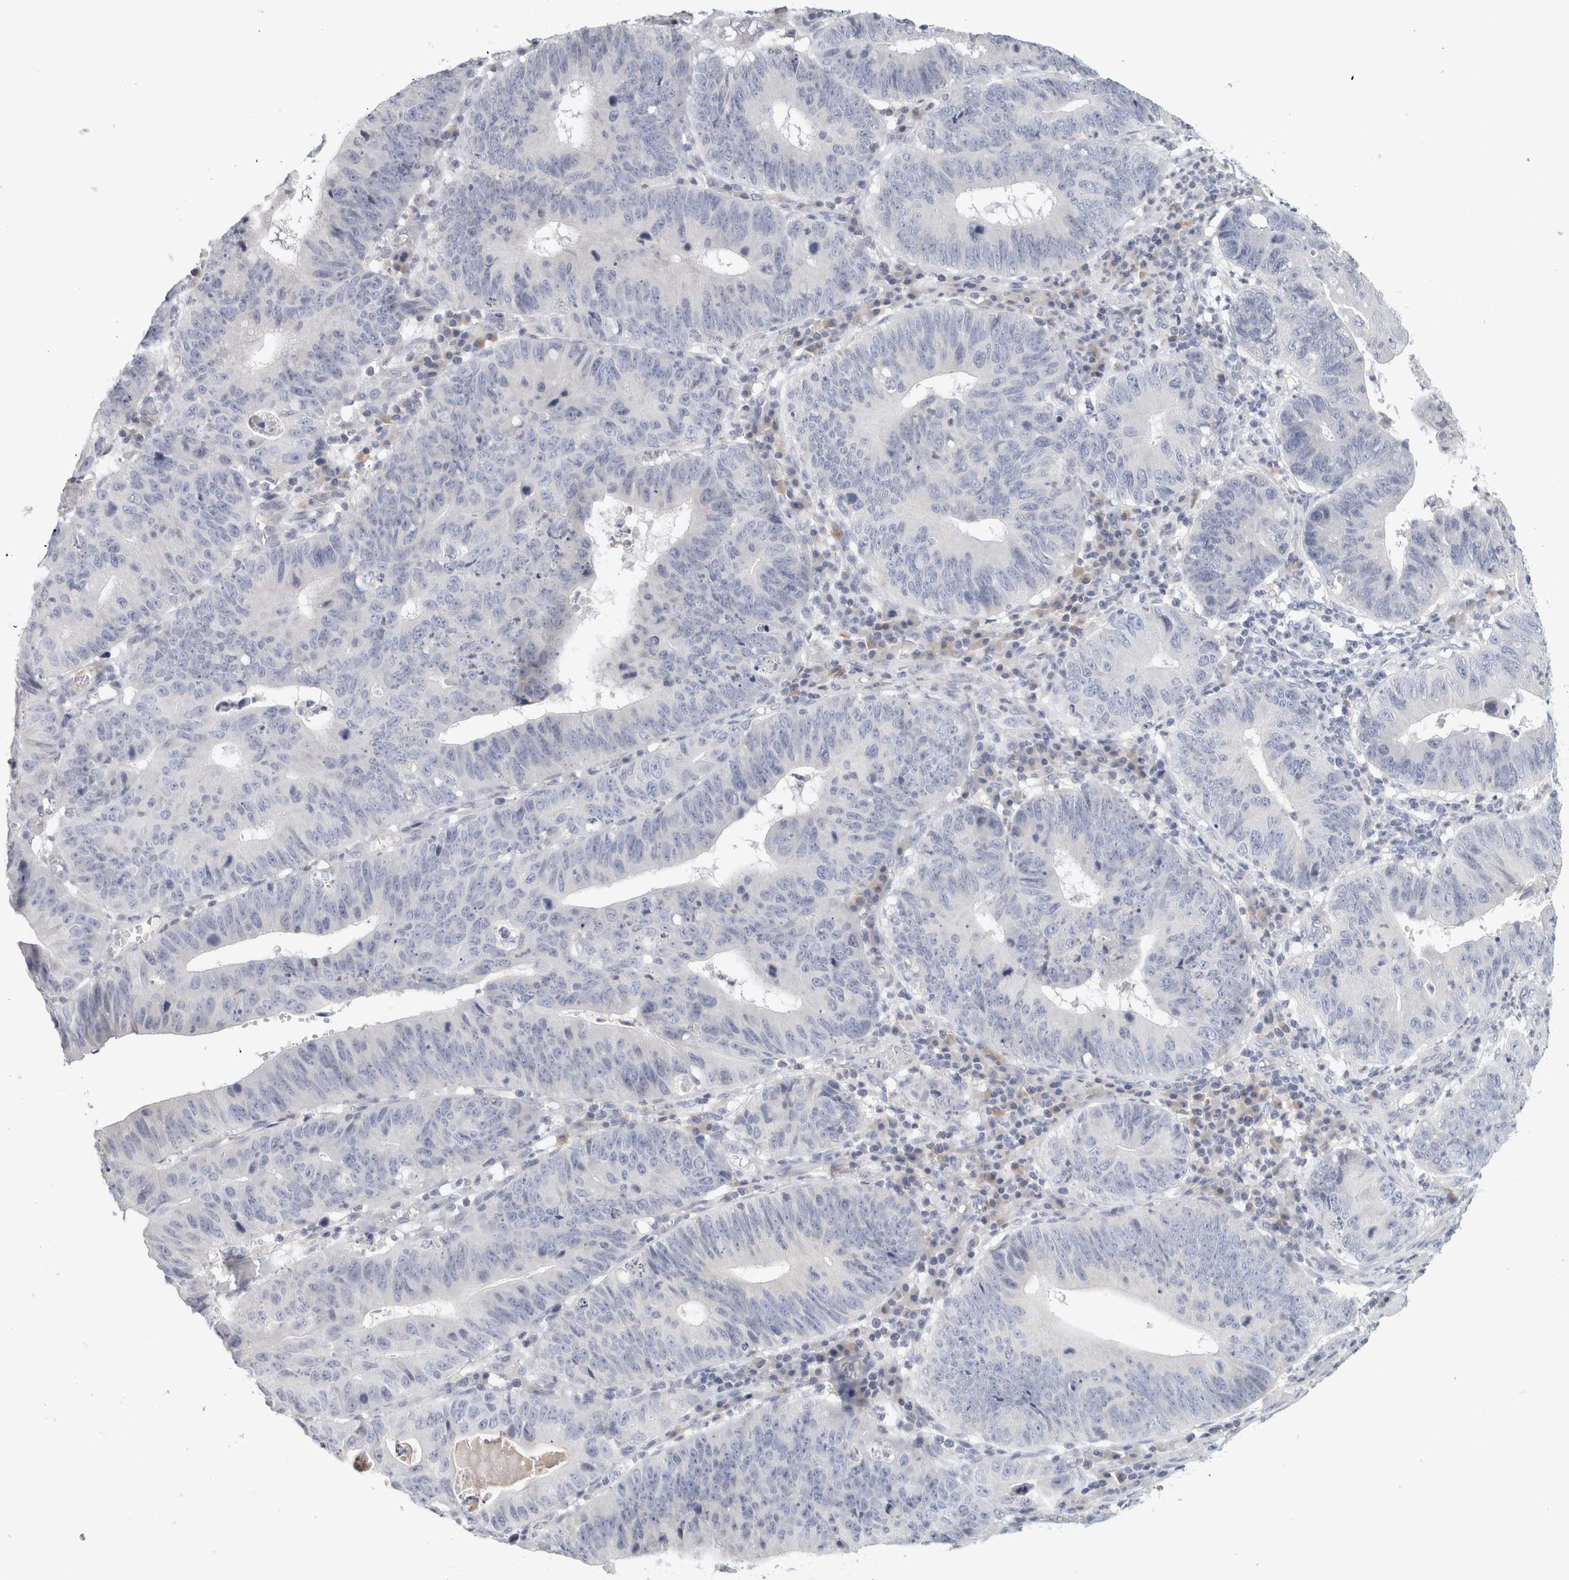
{"staining": {"intensity": "negative", "quantity": "none", "location": "none"}, "tissue": "stomach cancer", "cell_type": "Tumor cells", "image_type": "cancer", "snomed": [{"axis": "morphology", "description": "Adenocarcinoma, NOS"}, {"axis": "topography", "description": "Stomach"}], "caption": "Immunohistochemistry micrograph of stomach cancer stained for a protein (brown), which exhibits no staining in tumor cells.", "gene": "STK31", "patient": {"sex": "male", "age": 59}}